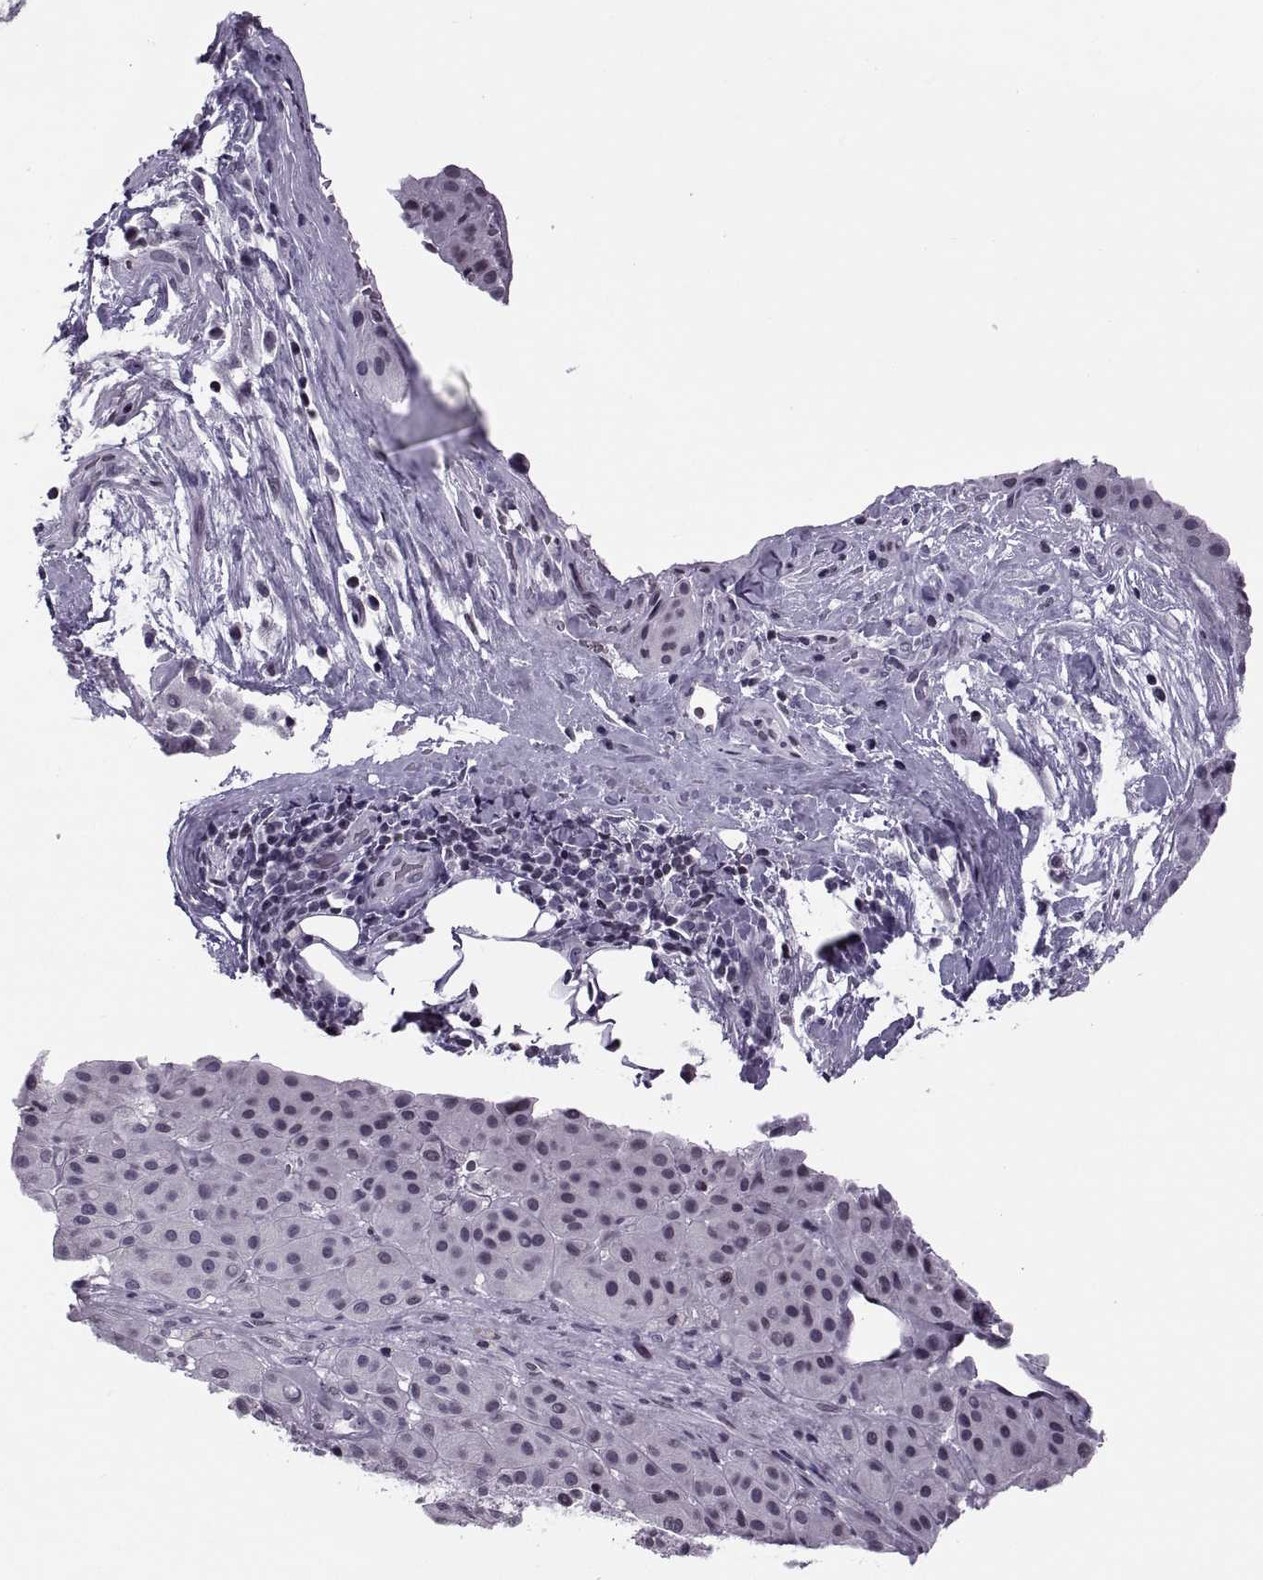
{"staining": {"intensity": "negative", "quantity": "none", "location": "none"}, "tissue": "melanoma", "cell_type": "Tumor cells", "image_type": "cancer", "snomed": [{"axis": "morphology", "description": "Malignant melanoma, Metastatic site"}, {"axis": "topography", "description": "Smooth muscle"}], "caption": "An IHC photomicrograph of melanoma is shown. There is no staining in tumor cells of melanoma.", "gene": "H1-8", "patient": {"sex": "male", "age": 41}}